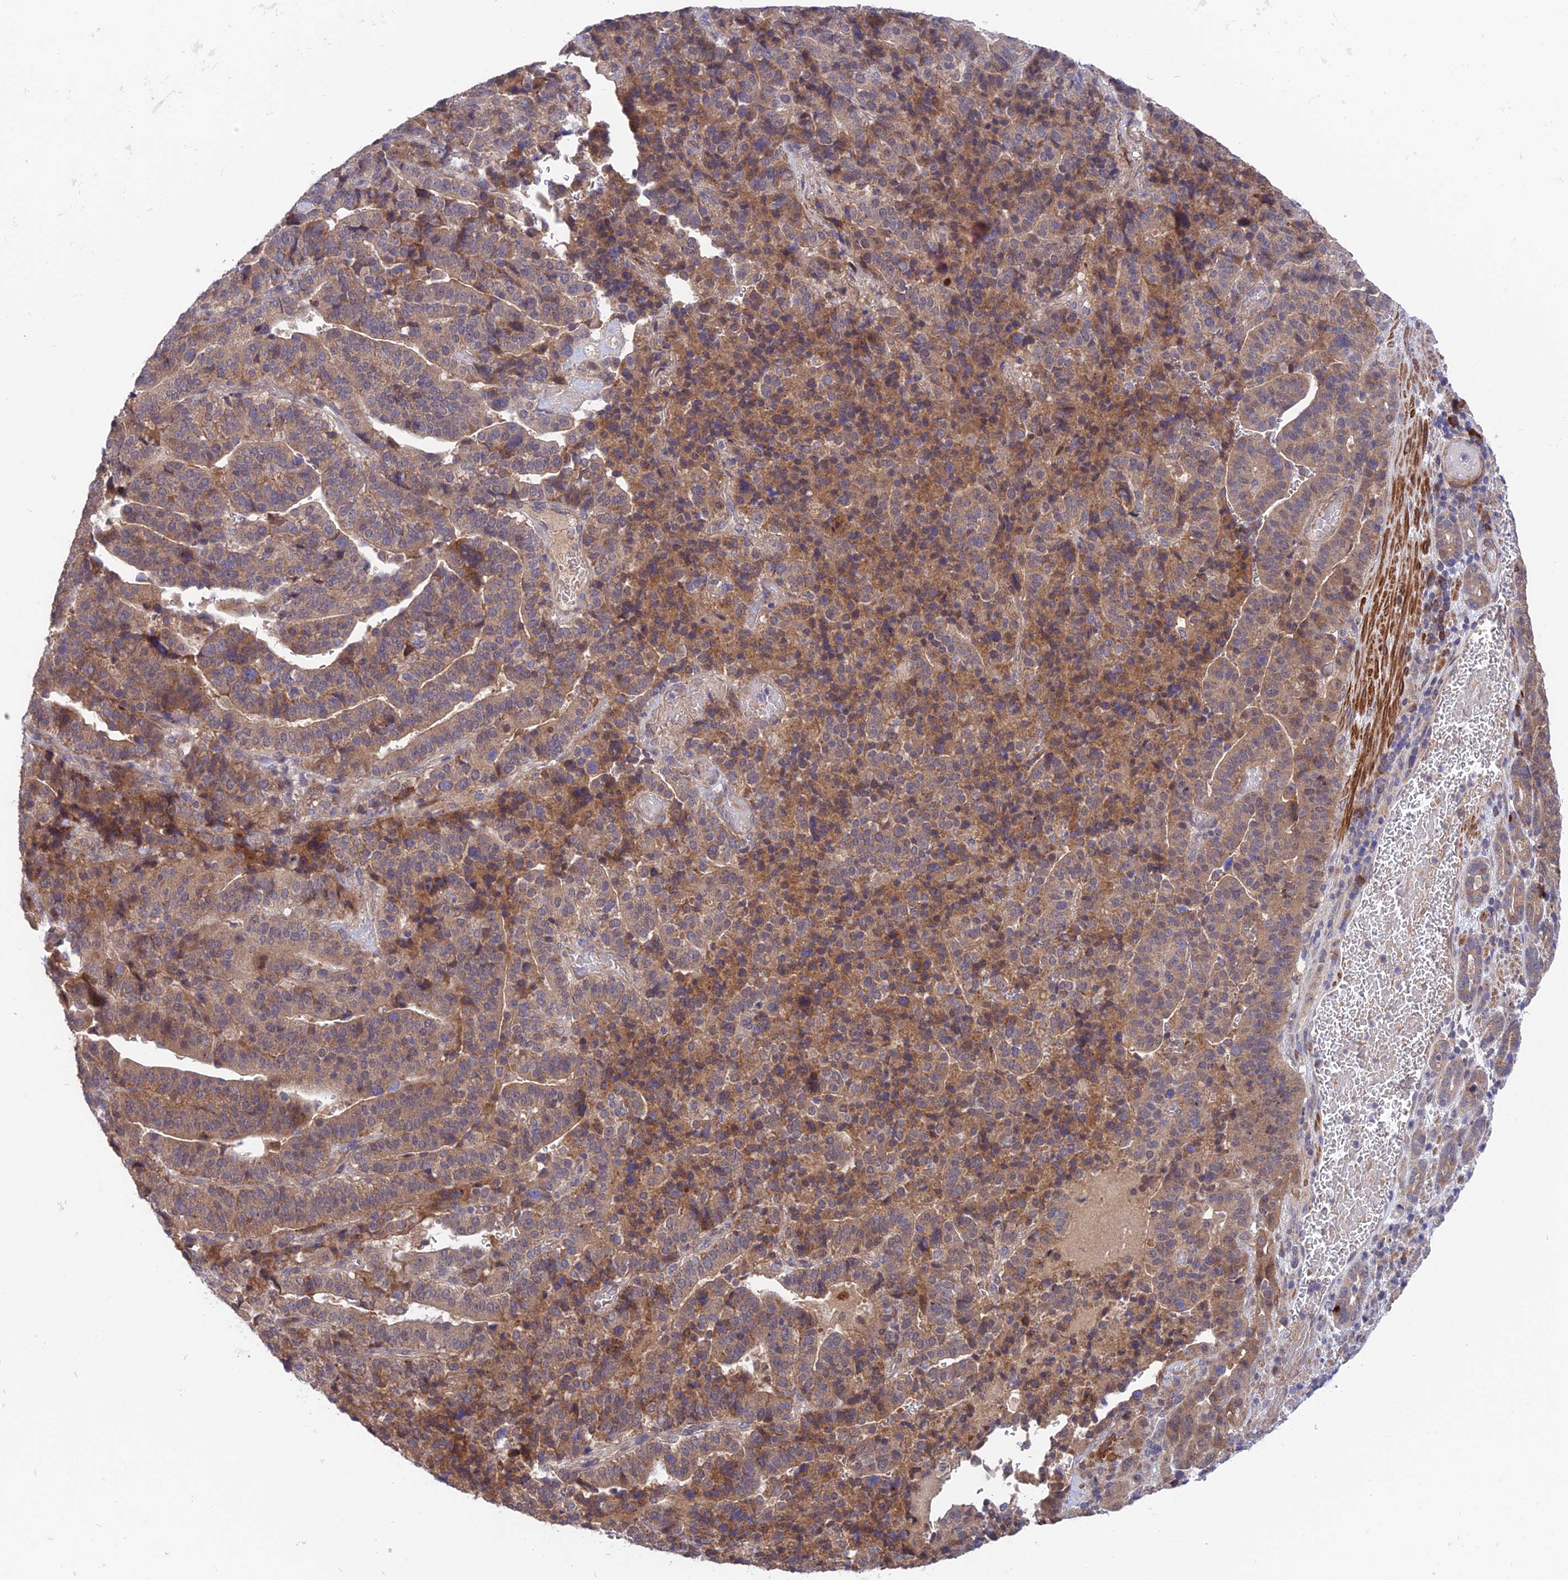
{"staining": {"intensity": "weak", "quantity": ">75%", "location": "cytoplasmic/membranous"}, "tissue": "stomach cancer", "cell_type": "Tumor cells", "image_type": "cancer", "snomed": [{"axis": "morphology", "description": "Adenocarcinoma, NOS"}, {"axis": "topography", "description": "Stomach"}], "caption": "Immunohistochemistry (IHC) photomicrograph of neoplastic tissue: adenocarcinoma (stomach) stained using immunohistochemistry (IHC) shows low levels of weak protein expression localized specifically in the cytoplasmic/membranous of tumor cells, appearing as a cytoplasmic/membranous brown color.", "gene": "UROS", "patient": {"sex": "male", "age": 48}}